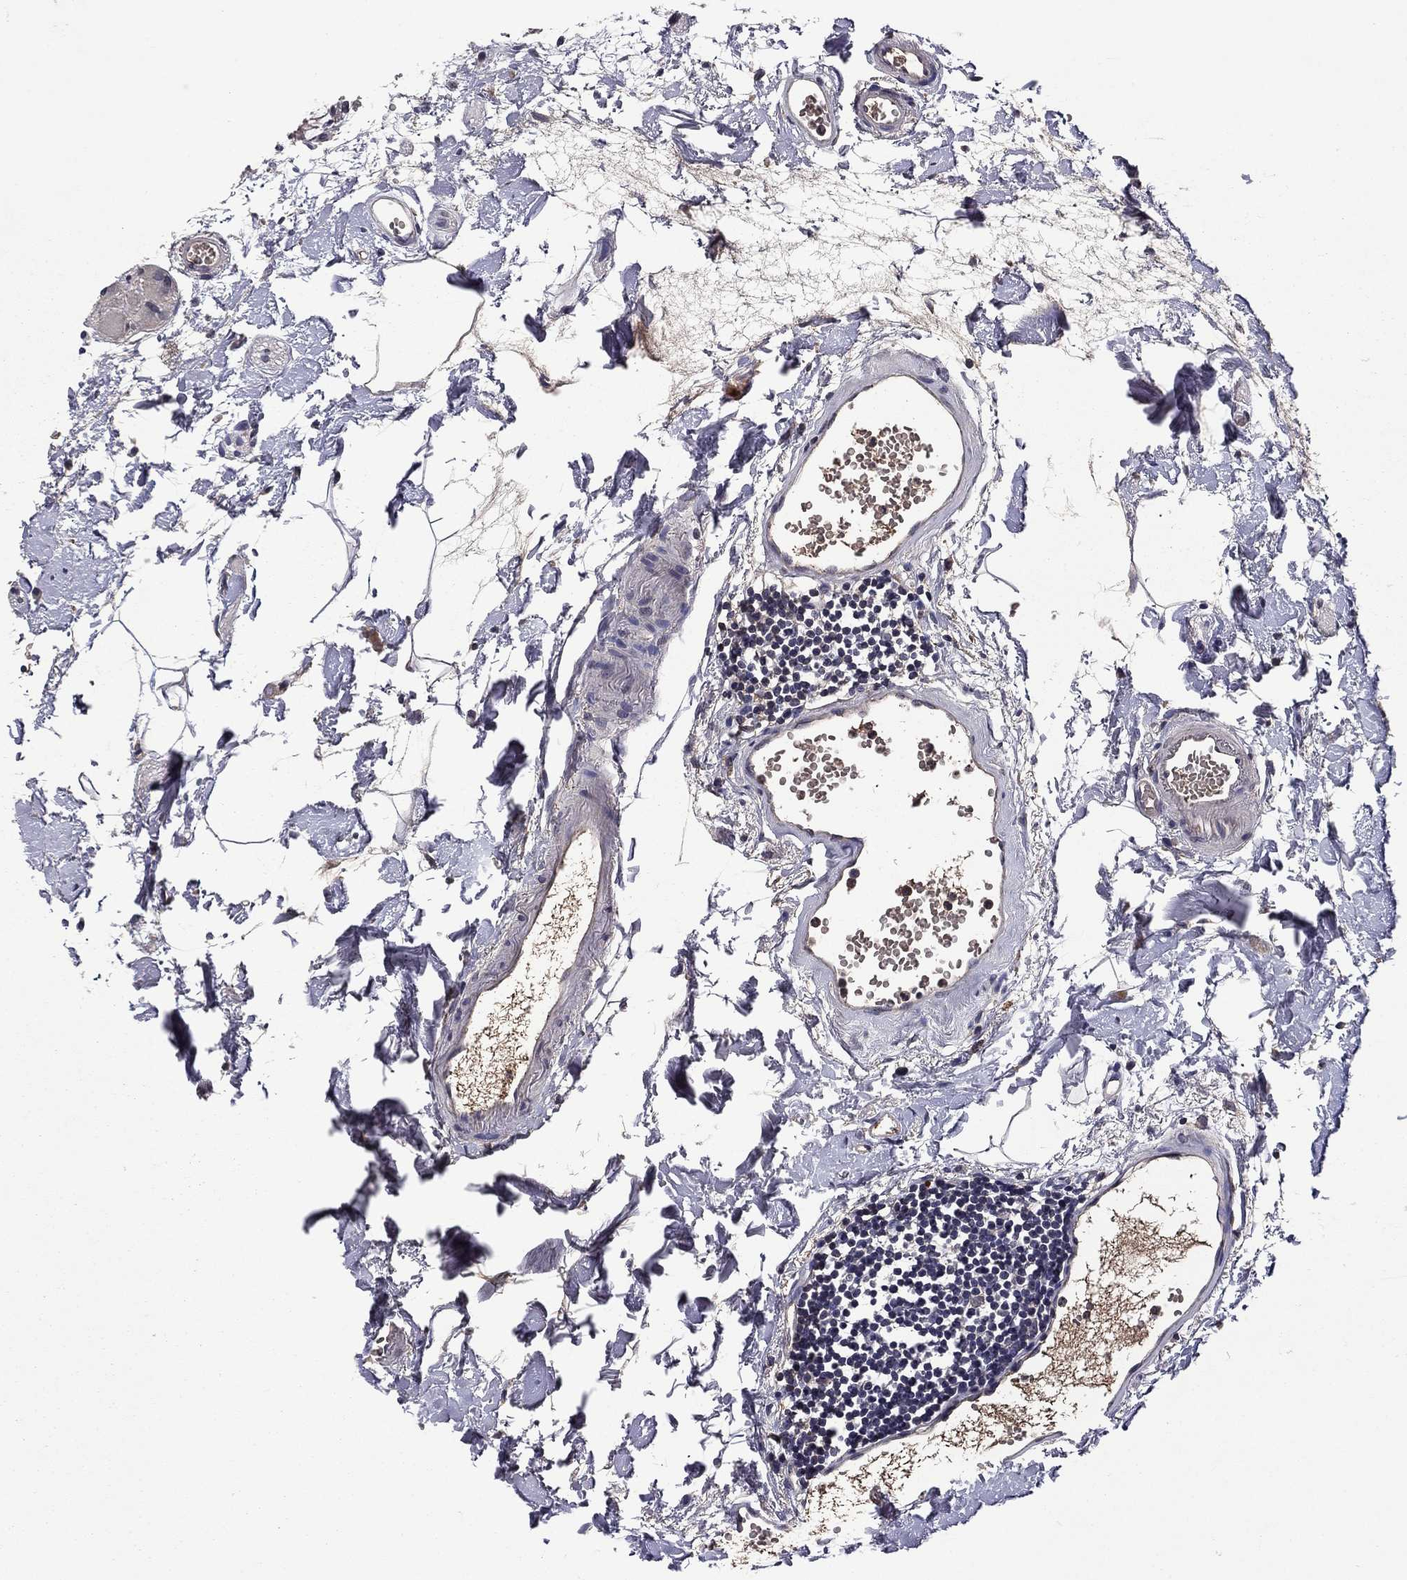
{"staining": {"intensity": "negative", "quantity": "none", "location": "none"}, "tissue": "colon", "cell_type": "Endothelial cells", "image_type": "normal", "snomed": [{"axis": "morphology", "description": "Normal tissue, NOS"}, {"axis": "topography", "description": "Colon"}], "caption": "Colon stained for a protein using immunohistochemistry (IHC) displays no positivity endothelial cells.", "gene": "PROS1", "patient": {"sex": "female", "age": 84}}